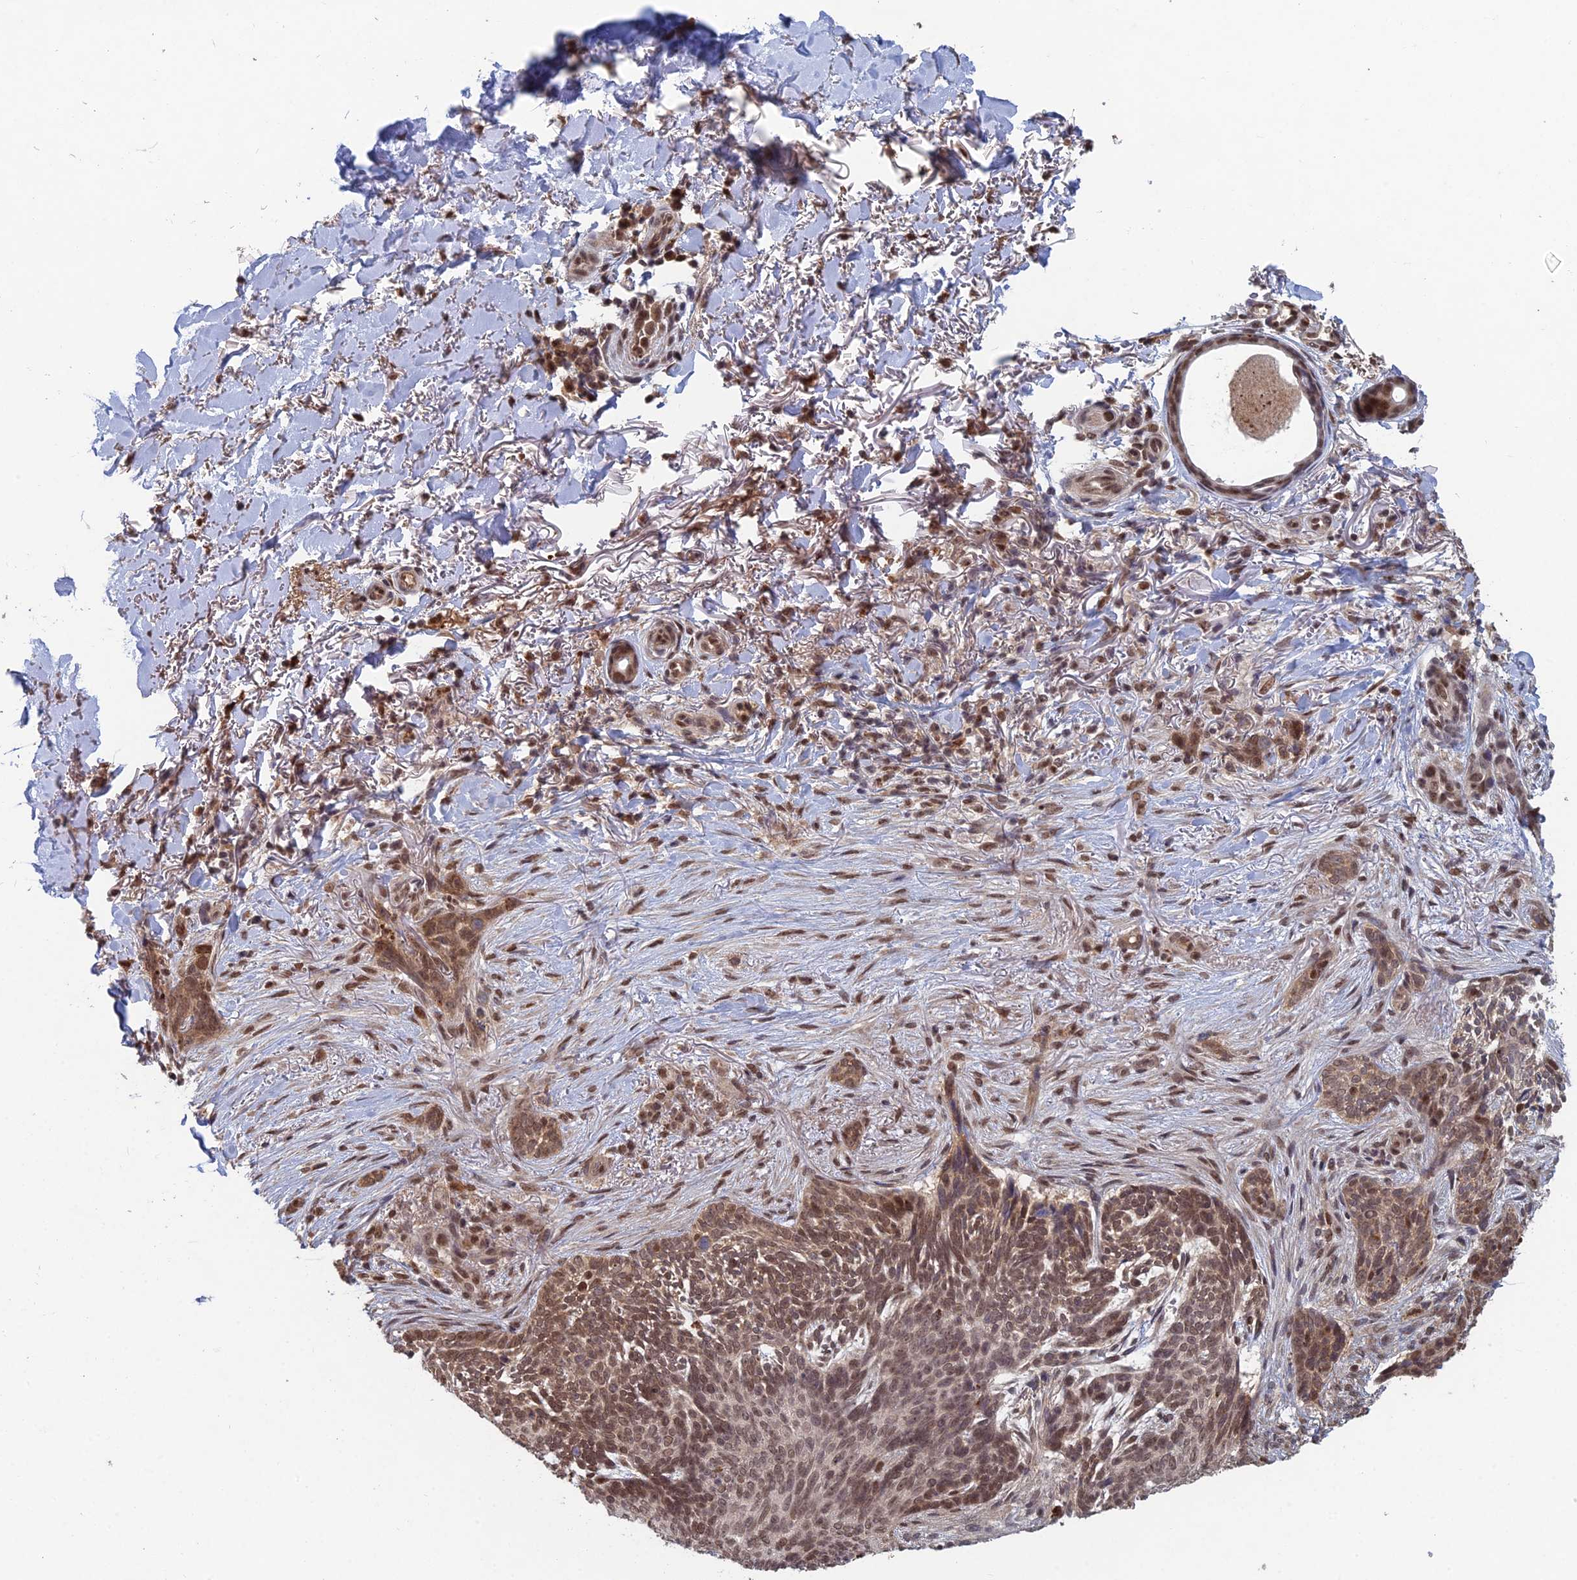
{"staining": {"intensity": "moderate", "quantity": ">75%", "location": "cytoplasmic/membranous,nuclear"}, "tissue": "skin cancer", "cell_type": "Tumor cells", "image_type": "cancer", "snomed": [{"axis": "morphology", "description": "Normal tissue, NOS"}, {"axis": "morphology", "description": "Basal cell carcinoma"}, {"axis": "topography", "description": "Skin"}], "caption": "Immunohistochemical staining of skin cancer (basal cell carcinoma) demonstrates medium levels of moderate cytoplasmic/membranous and nuclear positivity in approximately >75% of tumor cells.", "gene": "RANBP3", "patient": {"sex": "female", "age": 67}}